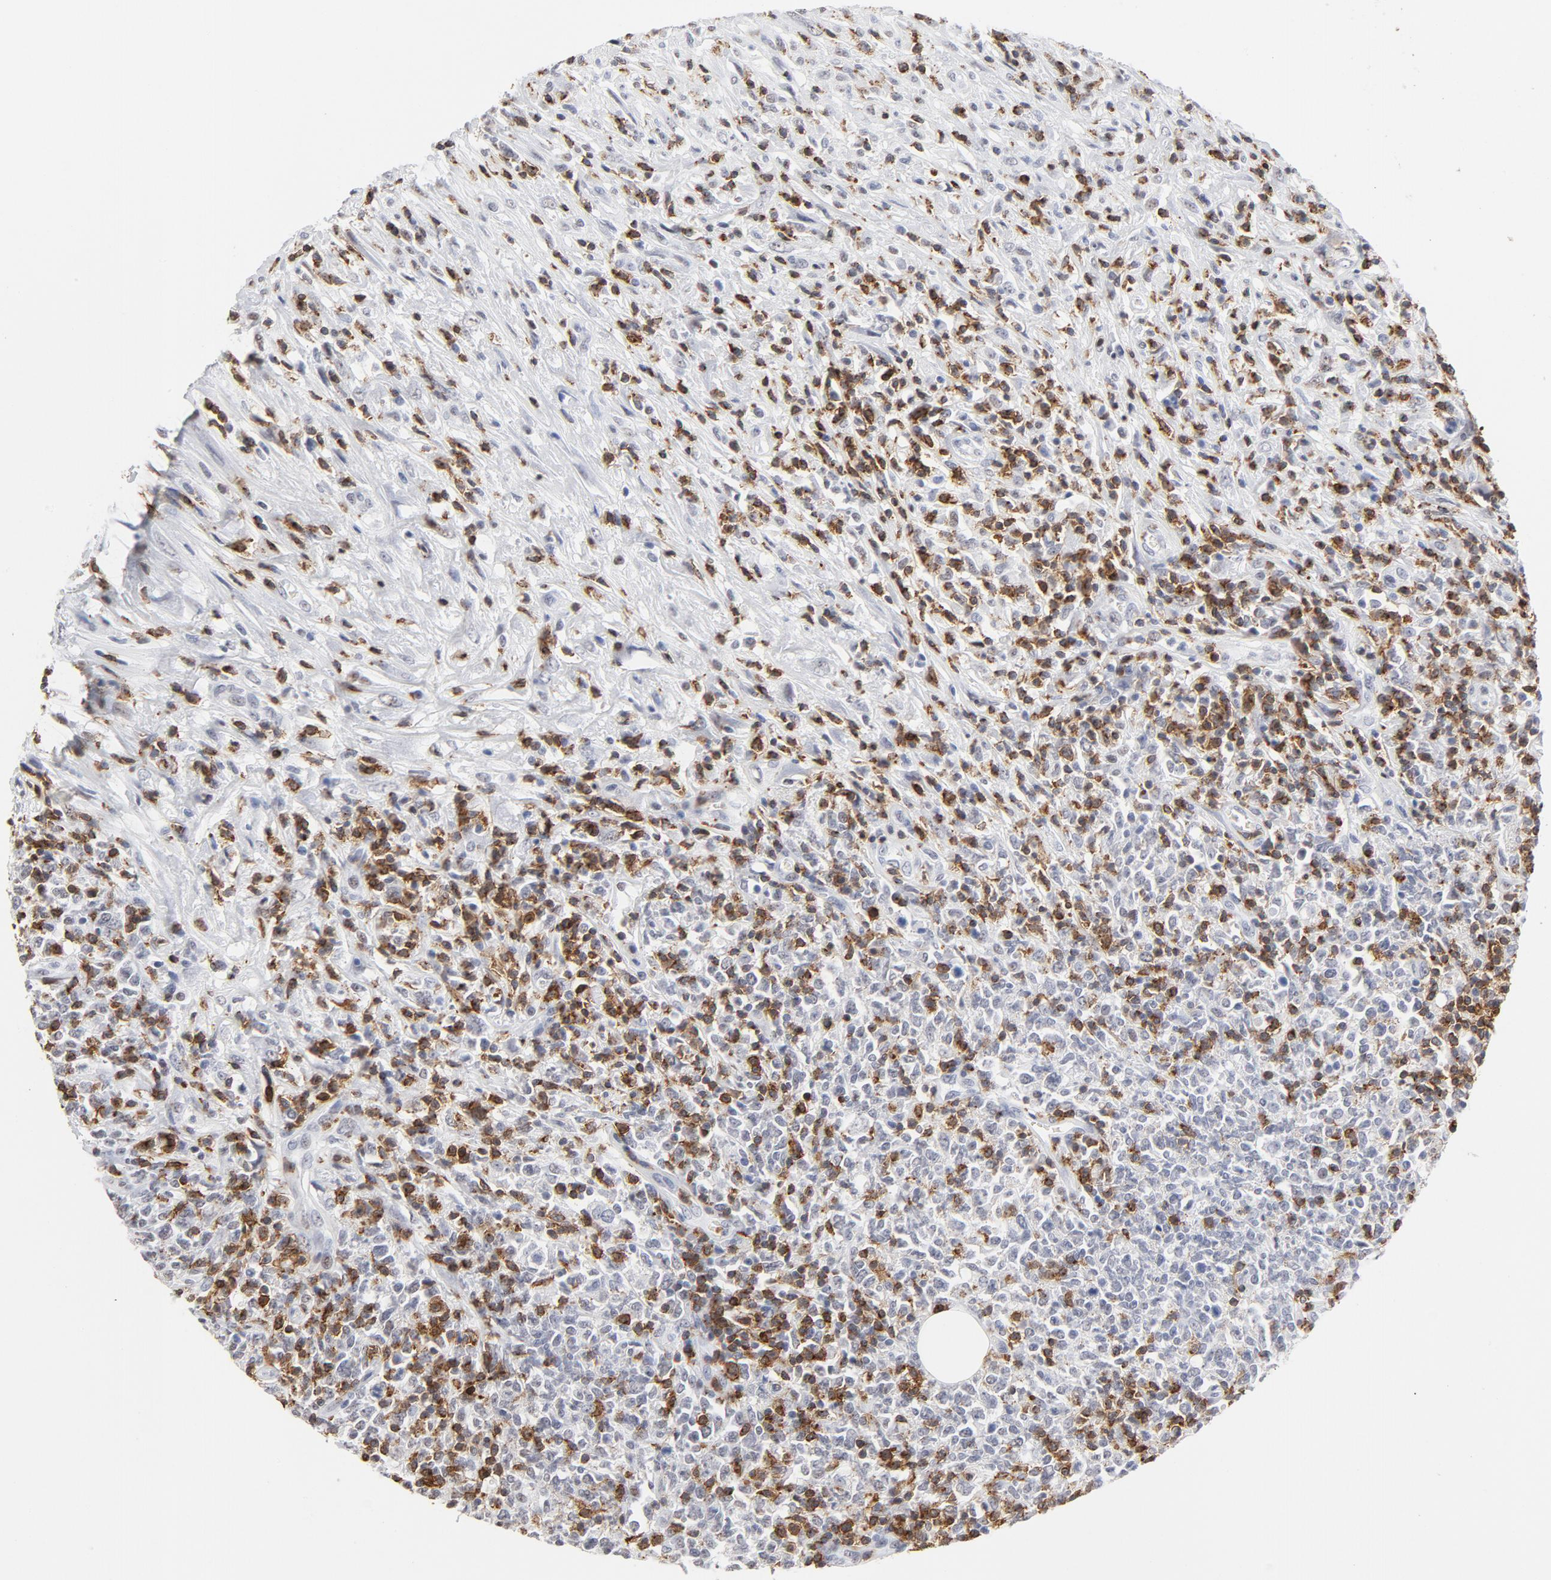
{"staining": {"intensity": "strong", "quantity": "25%-75%", "location": "cytoplasmic/membranous"}, "tissue": "lymphoma", "cell_type": "Tumor cells", "image_type": "cancer", "snomed": [{"axis": "morphology", "description": "Malignant lymphoma, non-Hodgkin's type, High grade"}, {"axis": "topography", "description": "Lymph node"}], "caption": "Strong cytoplasmic/membranous staining is present in about 25%-75% of tumor cells in lymphoma.", "gene": "CD2", "patient": {"sex": "female", "age": 84}}